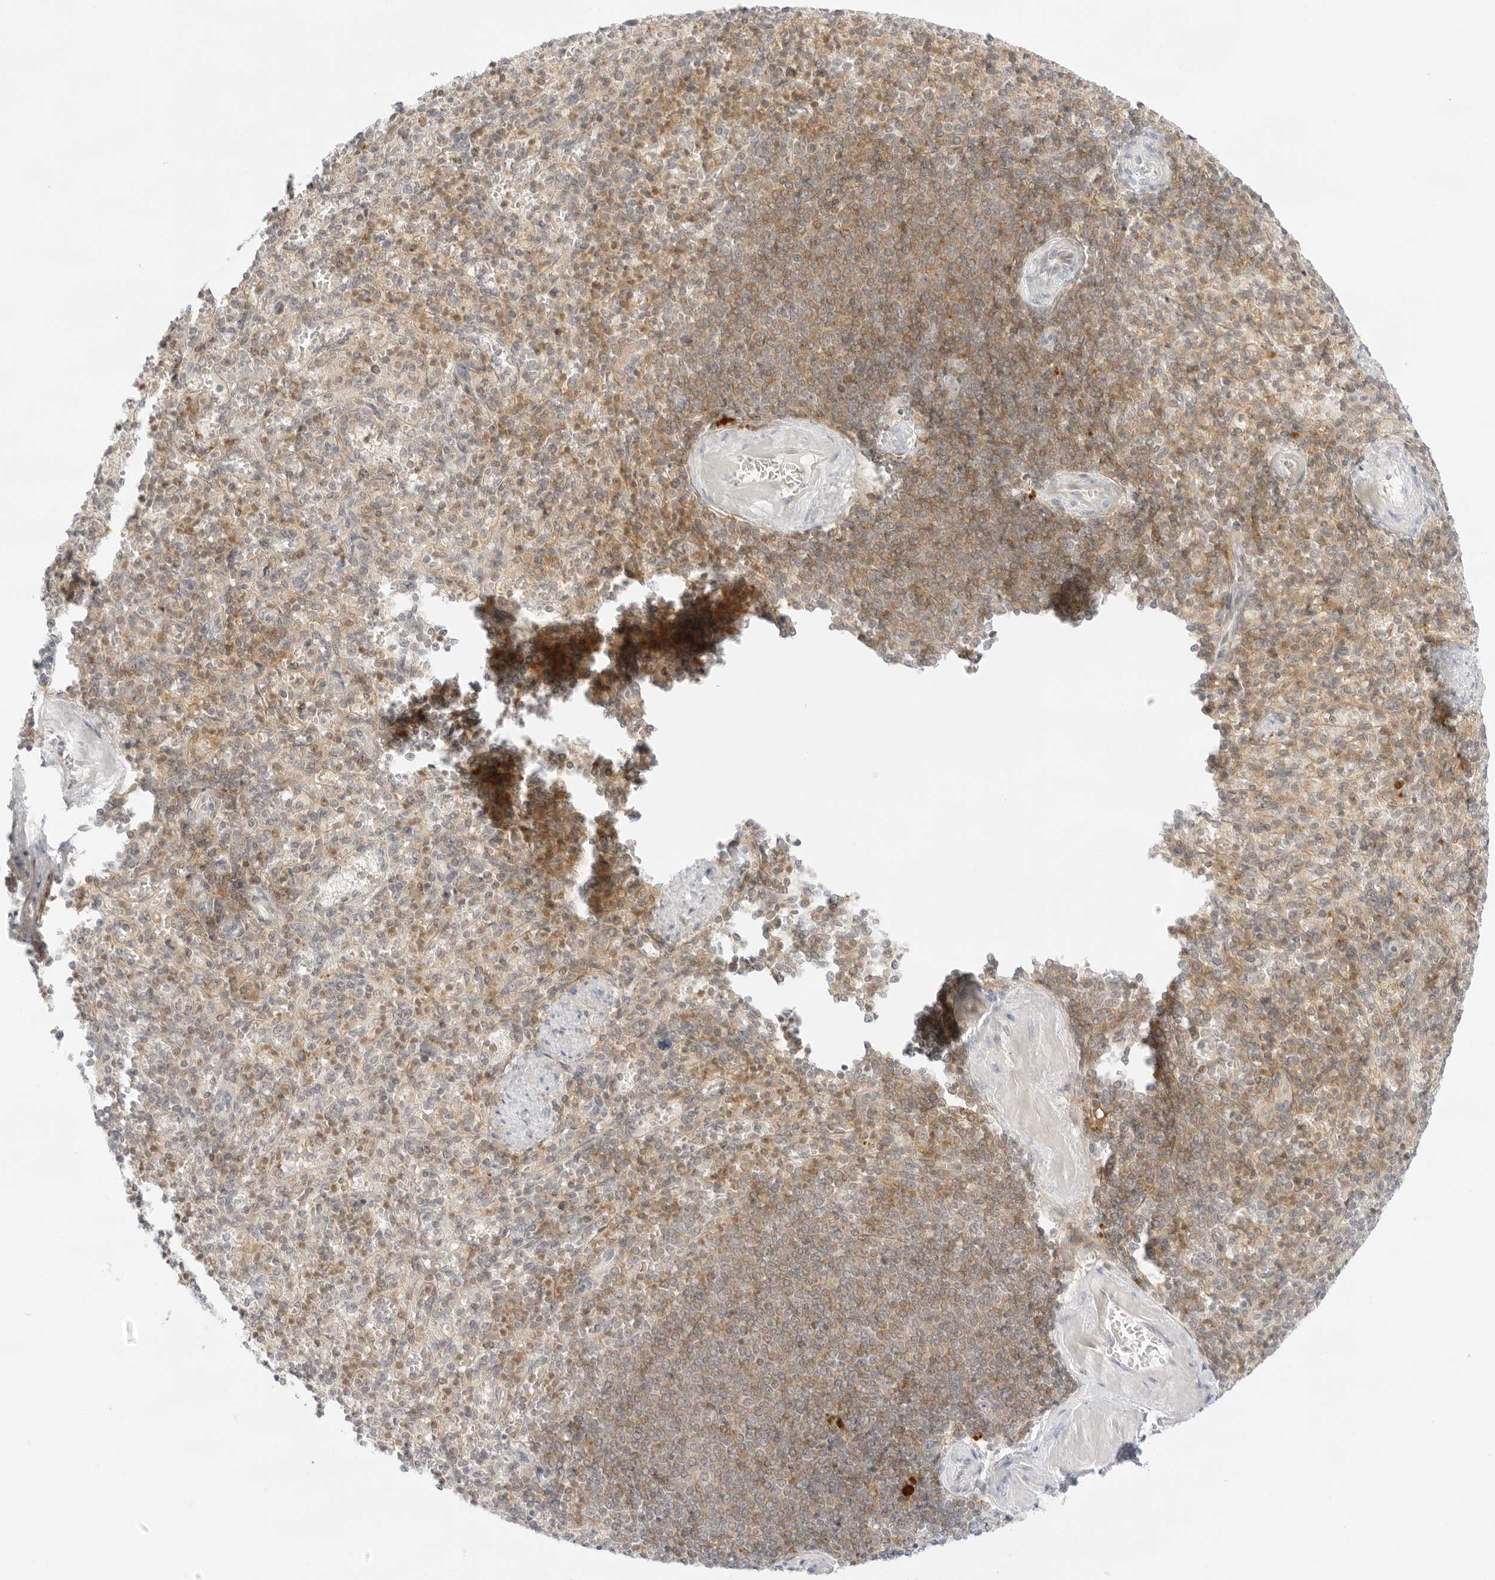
{"staining": {"intensity": "moderate", "quantity": "<25%", "location": "cytoplasmic/membranous"}, "tissue": "spleen", "cell_type": "Cells in red pulp", "image_type": "normal", "snomed": [{"axis": "morphology", "description": "Normal tissue, NOS"}, {"axis": "topography", "description": "Spleen"}], "caption": "Benign spleen shows moderate cytoplasmic/membranous positivity in approximately <25% of cells in red pulp, visualized by immunohistochemistry. The protein of interest is stained brown, and the nuclei are stained in blue (DAB (3,3'-diaminobenzidine) IHC with brightfield microscopy, high magnification).", "gene": "TNFRSF14", "patient": {"sex": "female", "age": 74}}